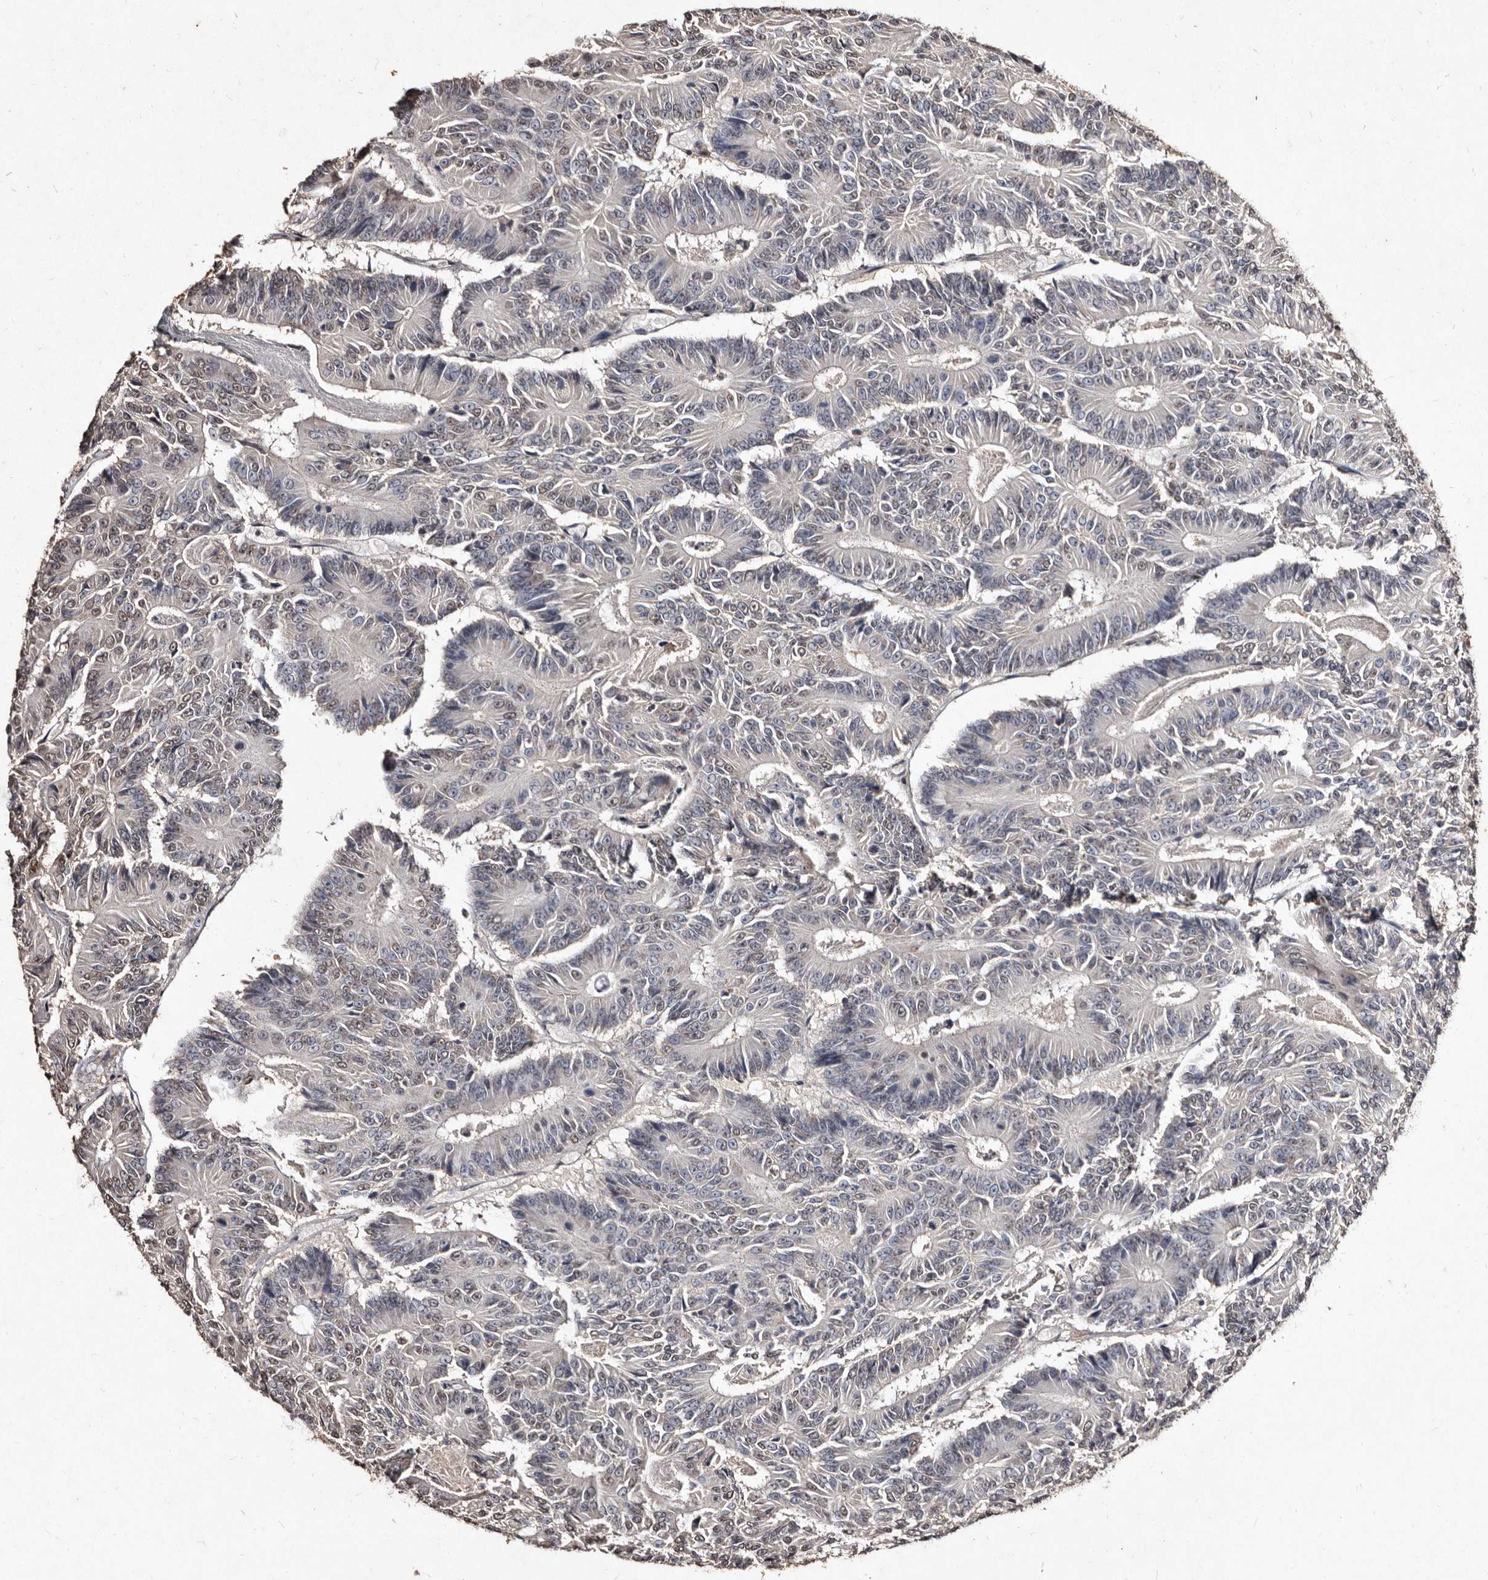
{"staining": {"intensity": "weak", "quantity": "<25%", "location": "nuclear"}, "tissue": "colorectal cancer", "cell_type": "Tumor cells", "image_type": "cancer", "snomed": [{"axis": "morphology", "description": "Adenocarcinoma, NOS"}, {"axis": "topography", "description": "Colon"}], "caption": "DAB immunohistochemical staining of colorectal adenocarcinoma reveals no significant staining in tumor cells.", "gene": "ERBB4", "patient": {"sex": "male", "age": 83}}